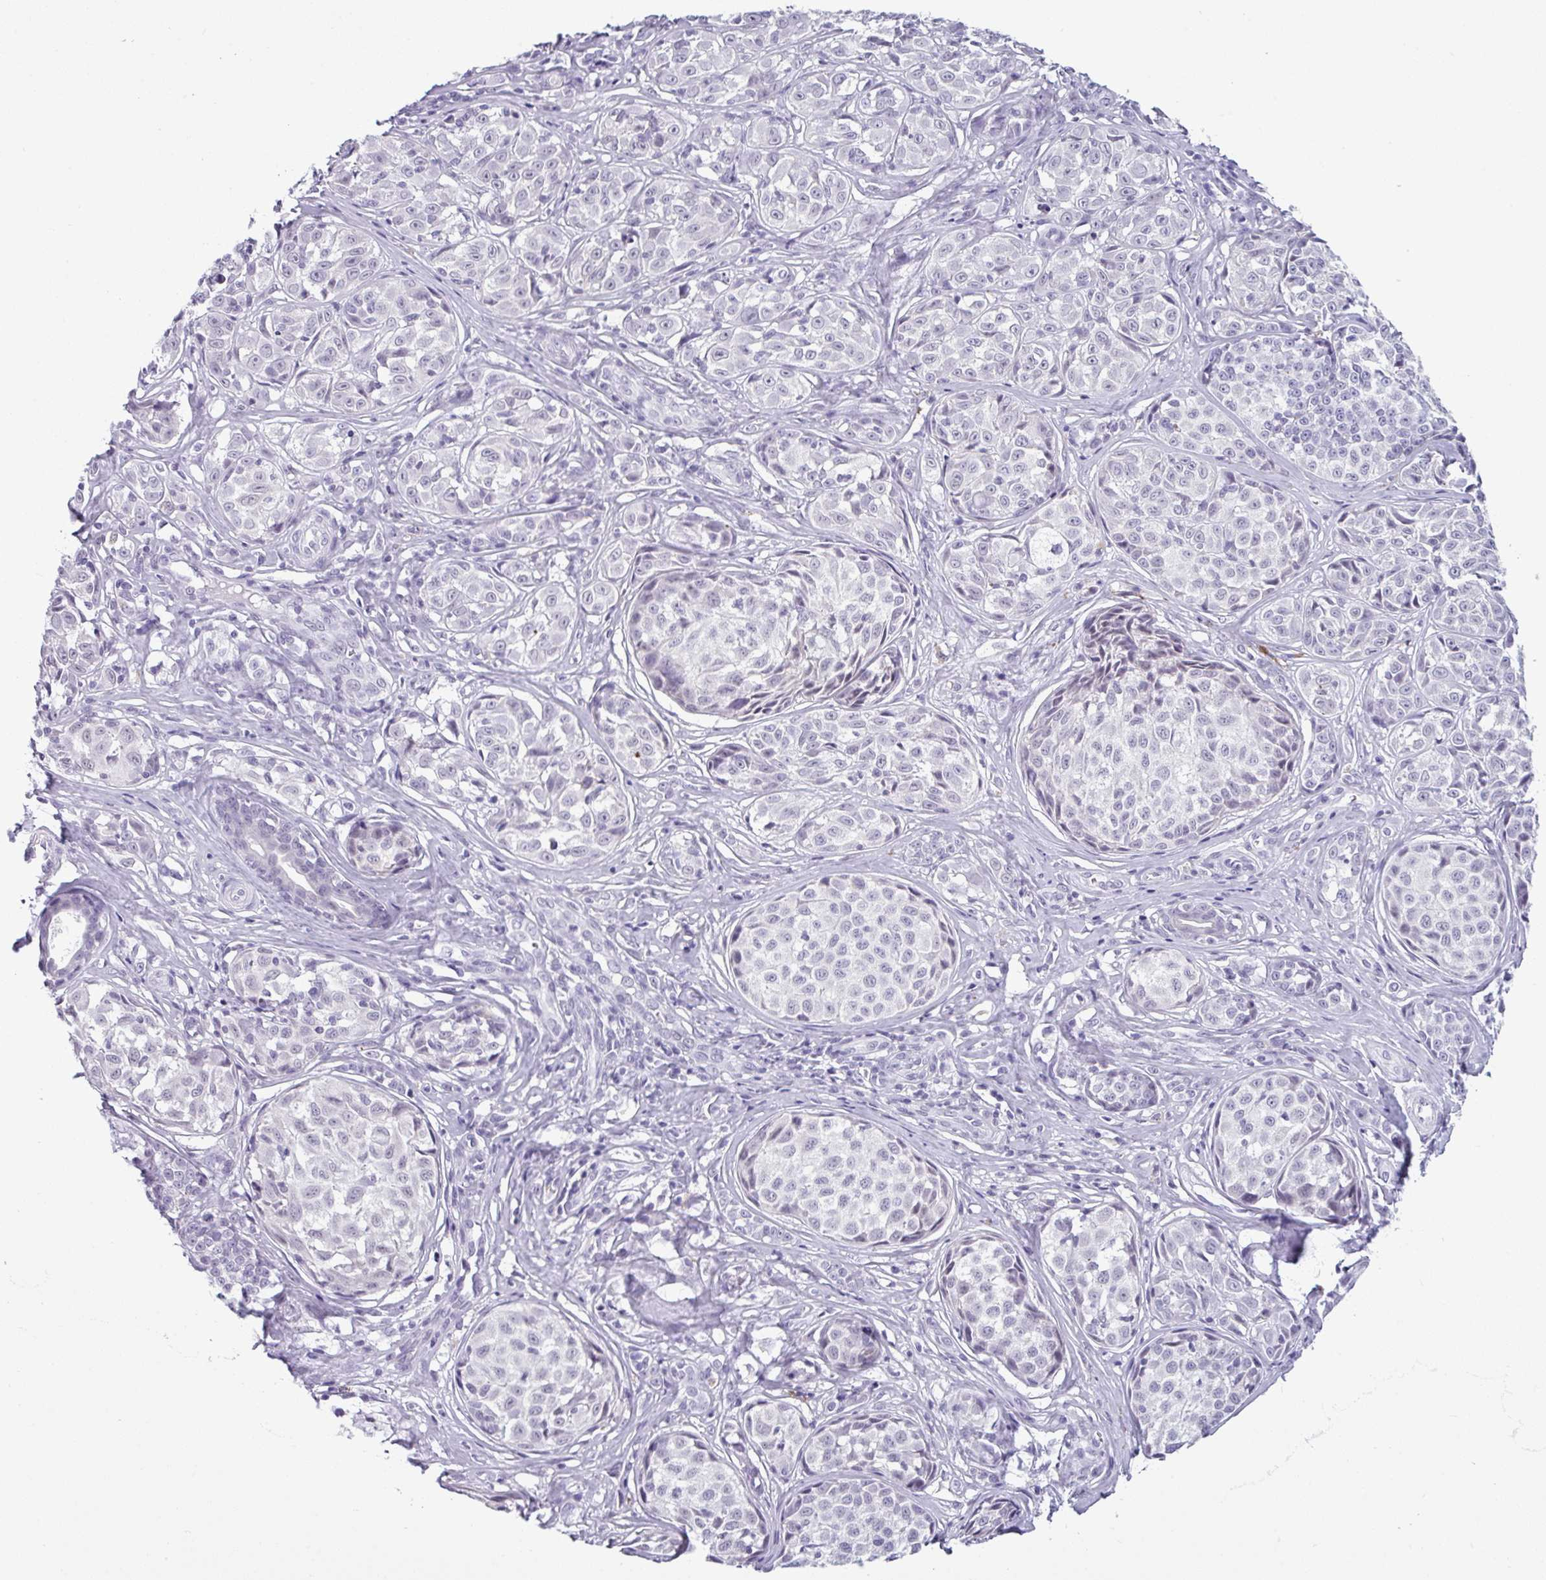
{"staining": {"intensity": "negative", "quantity": "none", "location": "none"}, "tissue": "melanoma", "cell_type": "Tumor cells", "image_type": "cancer", "snomed": [{"axis": "morphology", "description": "Malignant melanoma, NOS"}, {"axis": "topography", "description": "Skin"}], "caption": "Tumor cells are negative for protein expression in human melanoma. The staining was performed using DAB to visualize the protein expression in brown, while the nuclei were stained in blue with hematoxylin (Magnification: 20x).", "gene": "SRGAP1", "patient": {"sex": "female", "age": 35}}